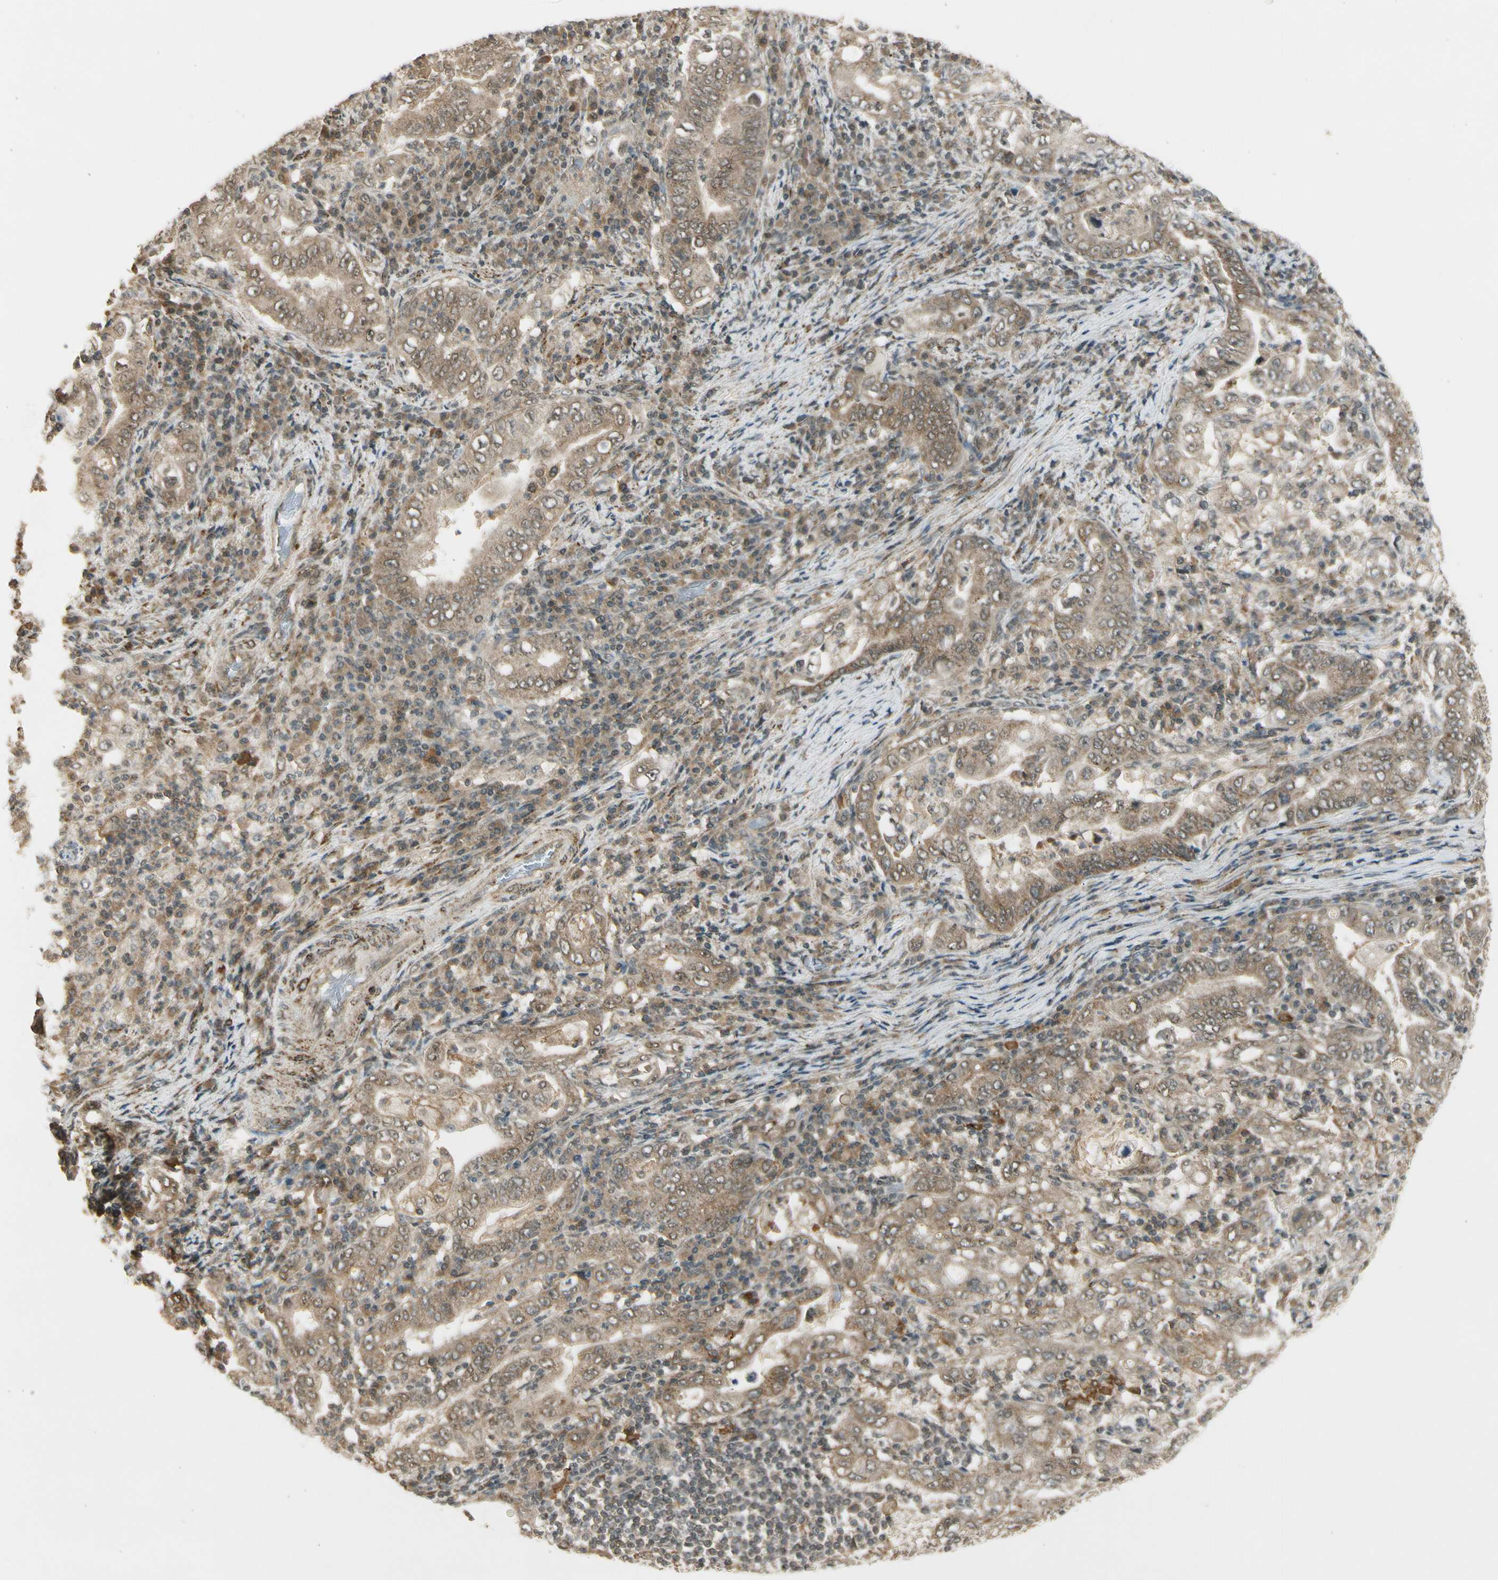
{"staining": {"intensity": "moderate", "quantity": ">75%", "location": "cytoplasmic/membranous"}, "tissue": "stomach cancer", "cell_type": "Tumor cells", "image_type": "cancer", "snomed": [{"axis": "morphology", "description": "Normal tissue, NOS"}, {"axis": "morphology", "description": "Adenocarcinoma, NOS"}, {"axis": "topography", "description": "Esophagus"}, {"axis": "topography", "description": "Stomach, upper"}, {"axis": "topography", "description": "Peripheral nerve tissue"}], "caption": "Tumor cells show medium levels of moderate cytoplasmic/membranous positivity in approximately >75% of cells in stomach adenocarcinoma. The protein of interest is shown in brown color, while the nuclei are stained blue.", "gene": "ZNF135", "patient": {"sex": "male", "age": 62}}